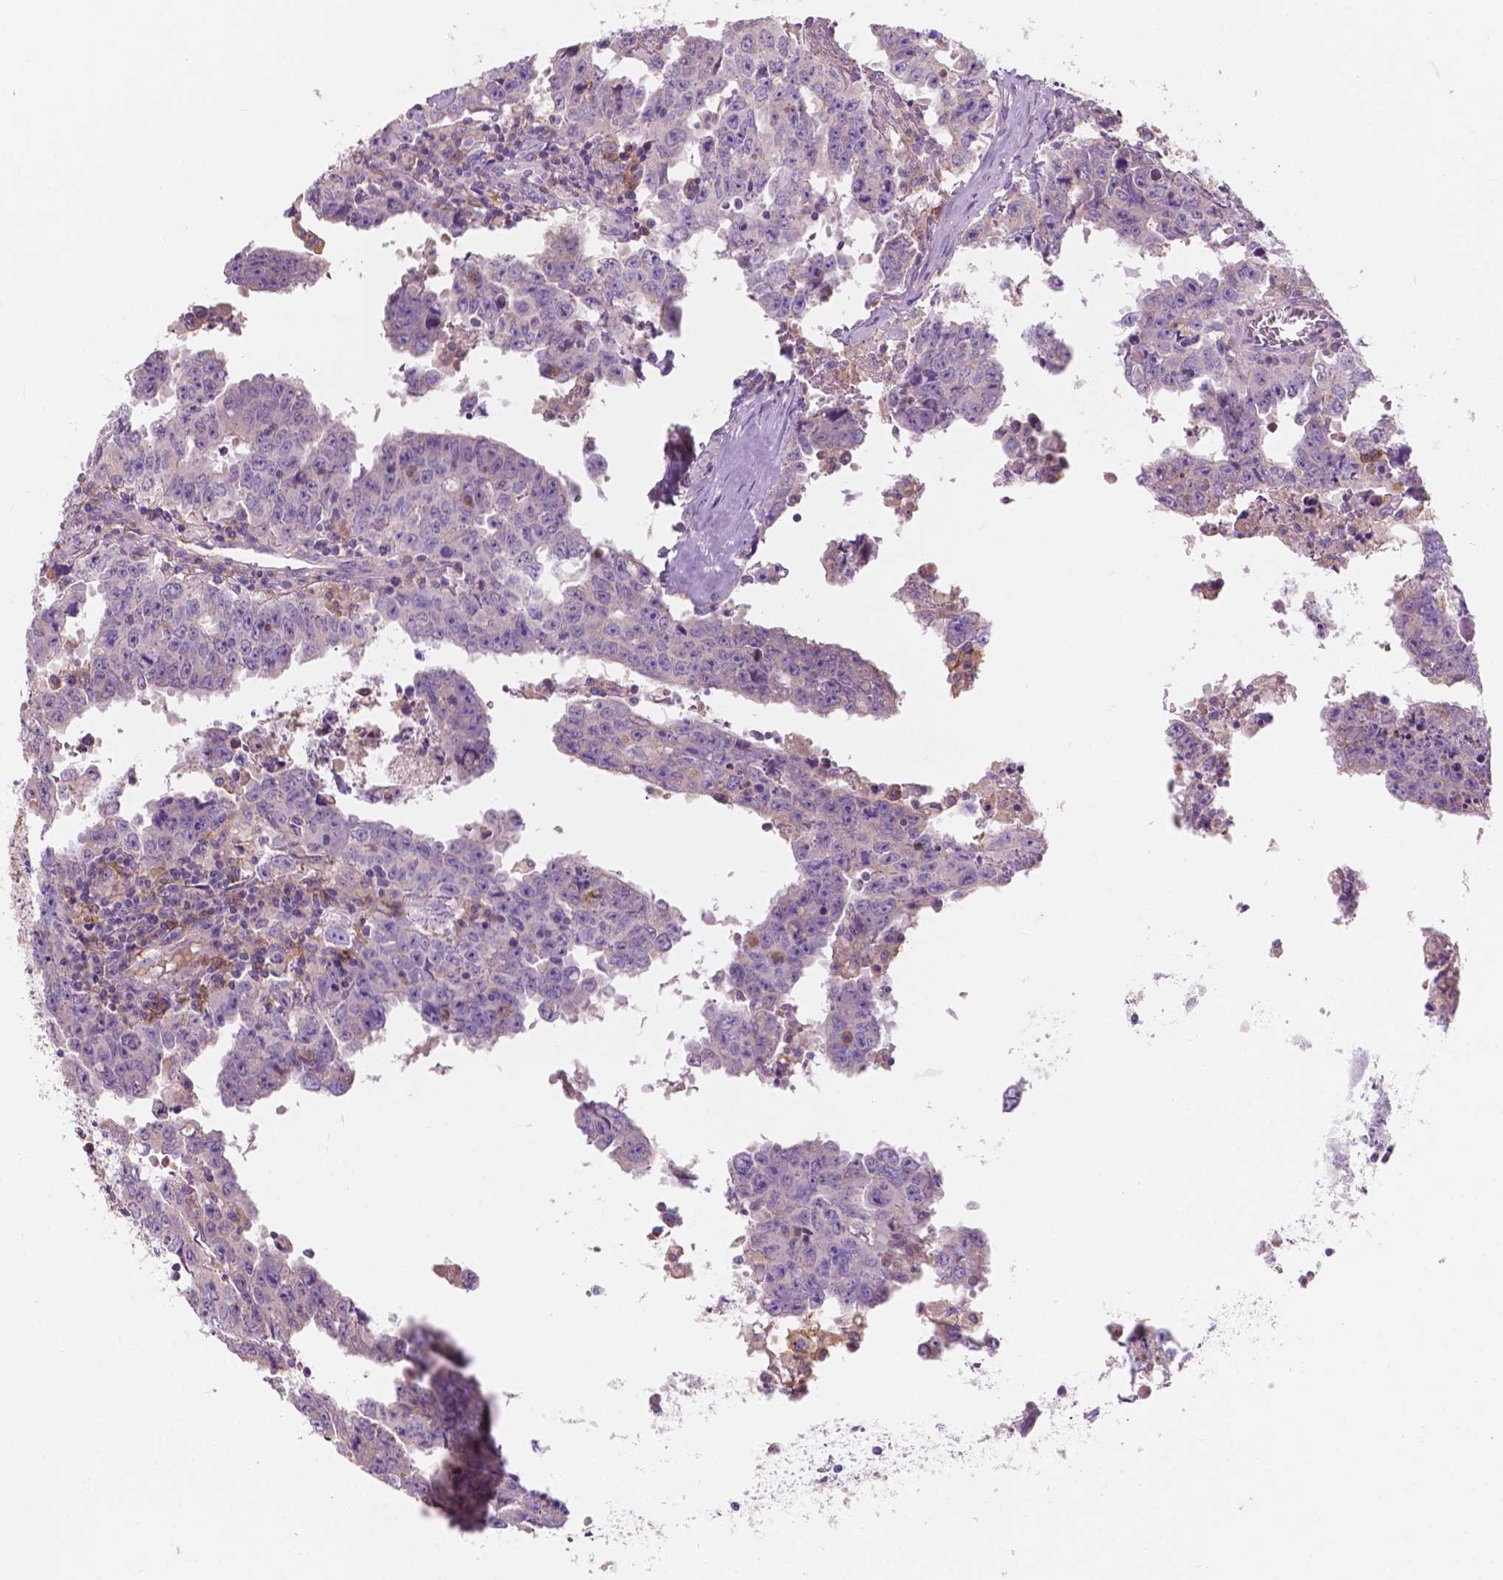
{"staining": {"intensity": "negative", "quantity": "none", "location": "none"}, "tissue": "testis cancer", "cell_type": "Tumor cells", "image_type": "cancer", "snomed": [{"axis": "morphology", "description": "Carcinoma, Embryonal, NOS"}, {"axis": "topography", "description": "Testis"}], "caption": "A micrograph of human testis cancer is negative for staining in tumor cells.", "gene": "SEMA4A", "patient": {"sex": "male", "age": 22}}